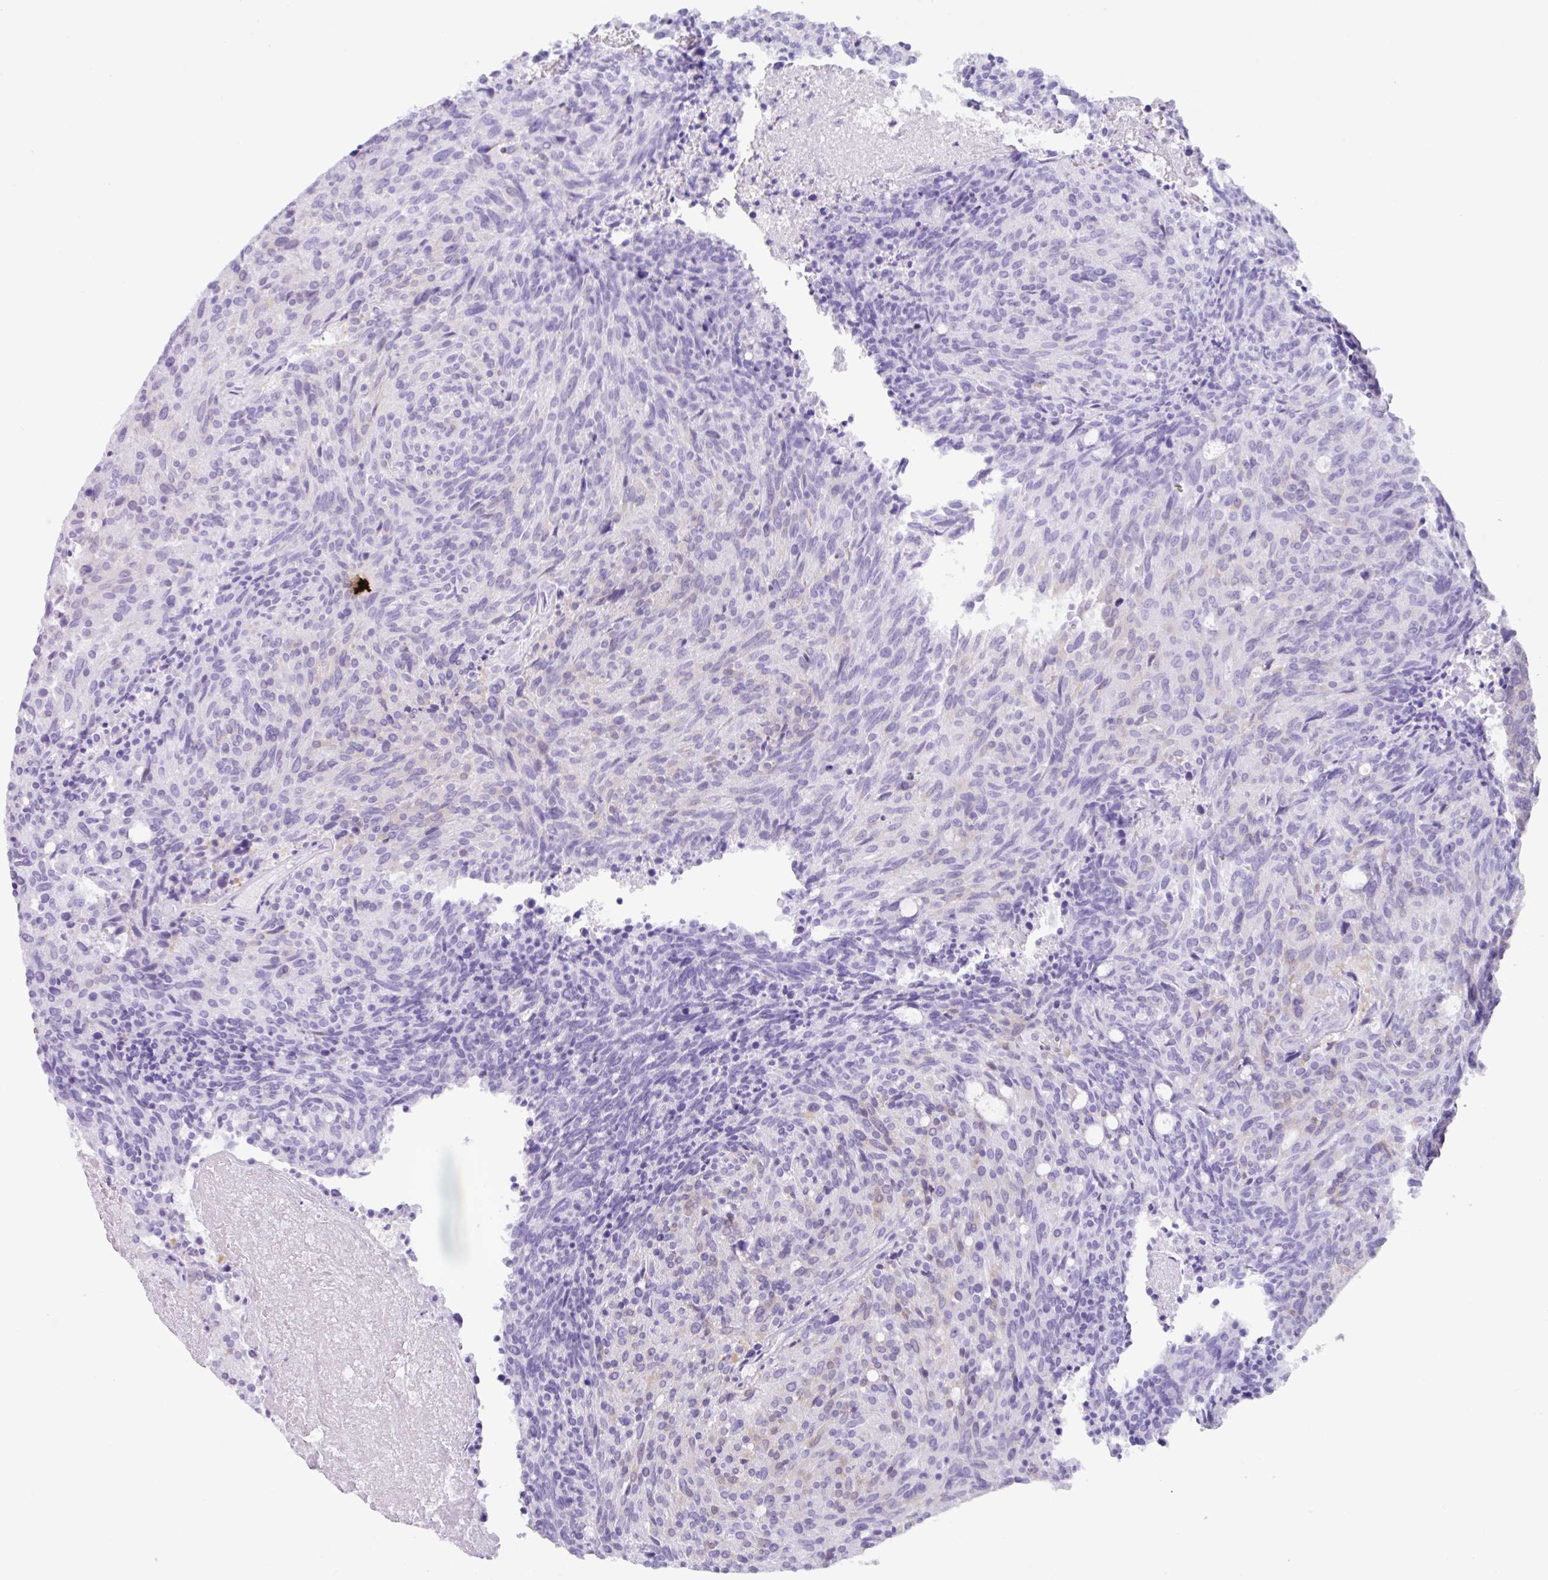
{"staining": {"intensity": "weak", "quantity": "<25%", "location": "cytoplasmic/membranous"}, "tissue": "carcinoid", "cell_type": "Tumor cells", "image_type": "cancer", "snomed": [{"axis": "morphology", "description": "Carcinoid, malignant, NOS"}, {"axis": "topography", "description": "Pancreas"}], "caption": "Tumor cells show no significant protein staining in malignant carcinoid. Brightfield microscopy of immunohistochemistry stained with DAB (brown) and hematoxylin (blue), captured at high magnification.", "gene": "ZNF524", "patient": {"sex": "female", "age": 54}}